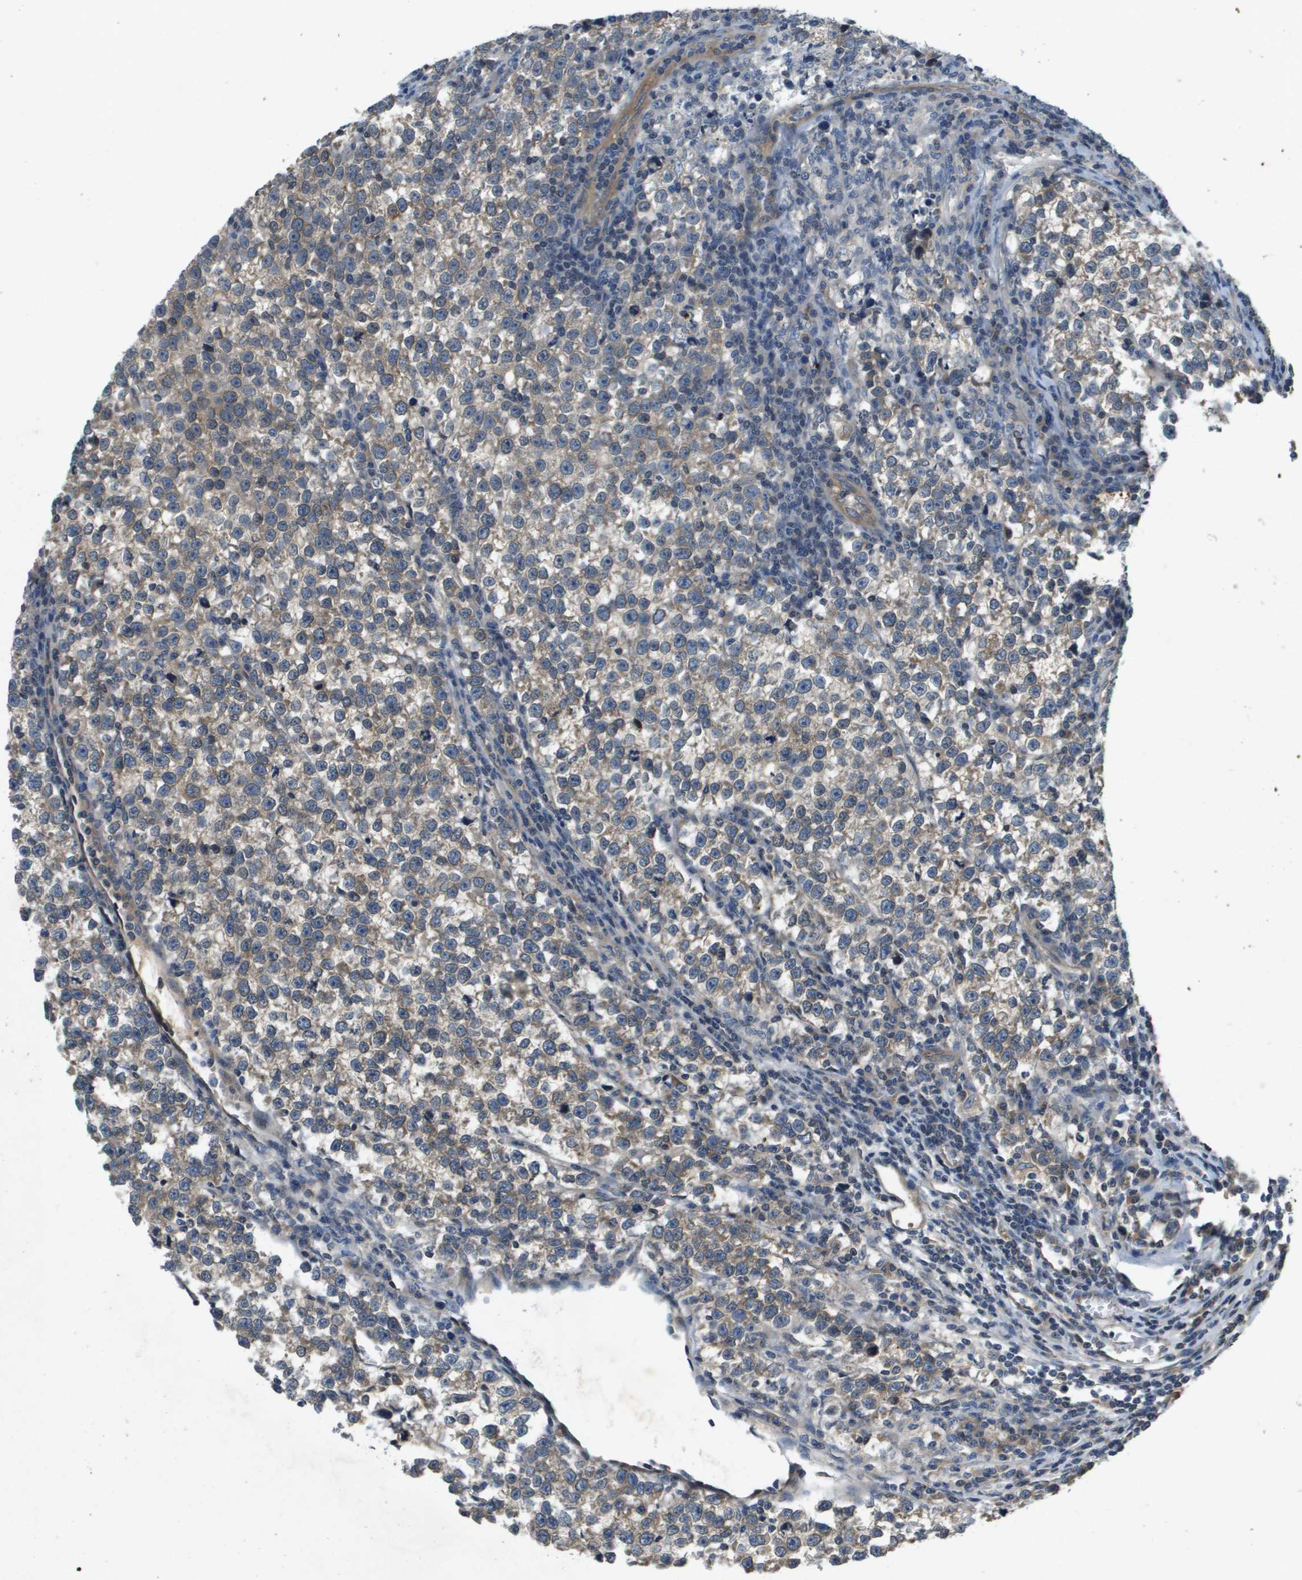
{"staining": {"intensity": "weak", "quantity": ">75%", "location": "cytoplasmic/membranous"}, "tissue": "testis cancer", "cell_type": "Tumor cells", "image_type": "cancer", "snomed": [{"axis": "morphology", "description": "Normal tissue, NOS"}, {"axis": "morphology", "description": "Seminoma, NOS"}, {"axis": "topography", "description": "Testis"}], "caption": "Testis seminoma stained for a protein exhibits weak cytoplasmic/membranous positivity in tumor cells.", "gene": "PGAP3", "patient": {"sex": "male", "age": 43}}